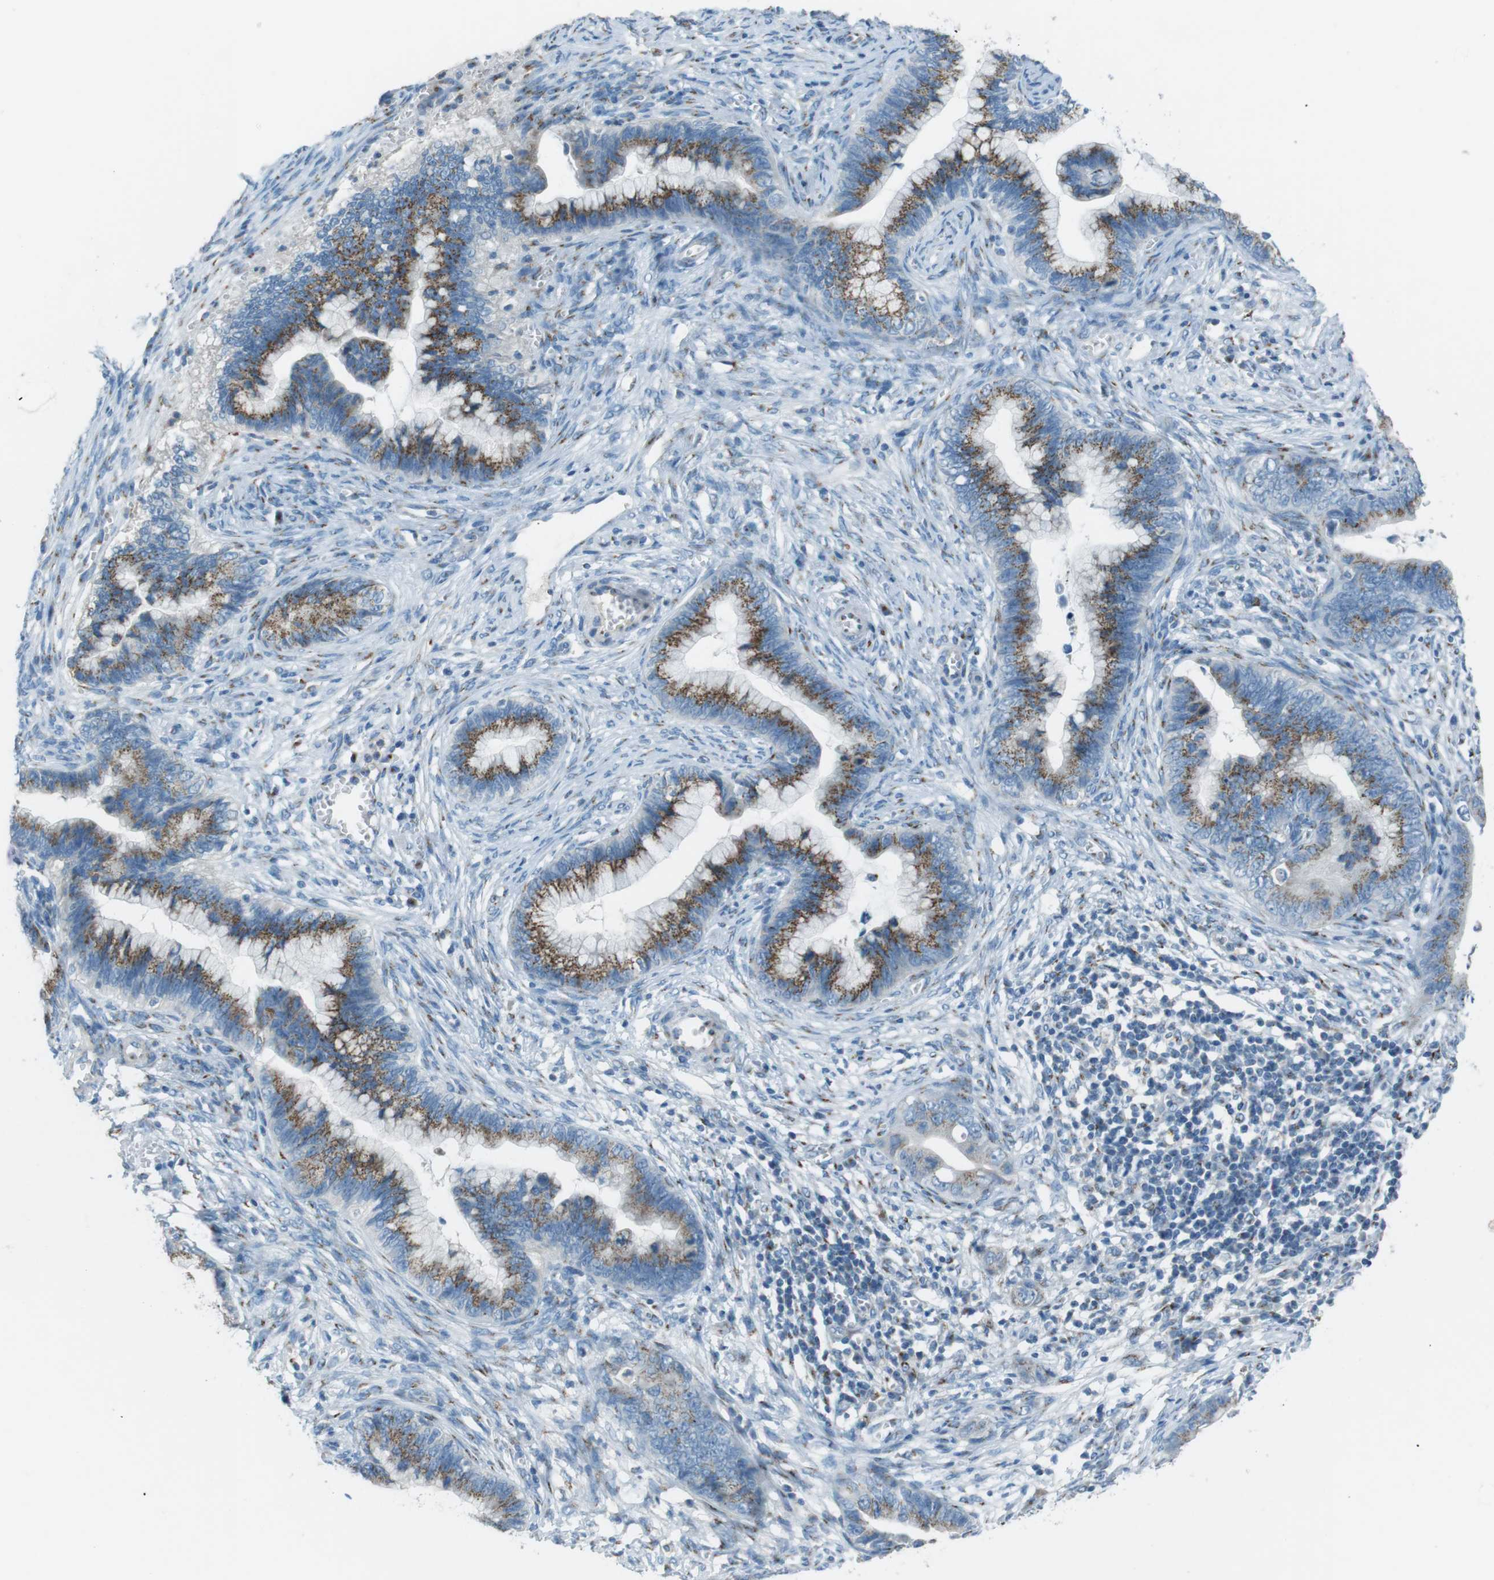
{"staining": {"intensity": "moderate", "quantity": "25%-75%", "location": "cytoplasmic/membranous"}, "tissue": "cervical cancer", "cell_type": "Tumor cells", "image_type": "cancer", "snomed": [{"axis": "morphology", "description": "Adenocarcinoma, NOS"}, {"axis": "topography", "description": "Cervix"}], "caption": "An immunohistochemistry (IHC) histopathology image of neoplastic tissue is shown. Protein staining in brown shows moderate cytoplasmic/membranous positivity in adenocarcinoma (cervical) within tumor cells. The staining is performed using DAB brown chromogen to label protein expression. The nuclei are counter-stained blue using hematoxylin.", "gene": "TXNDC15", "patient": {"sex": "female", "age": 44}}